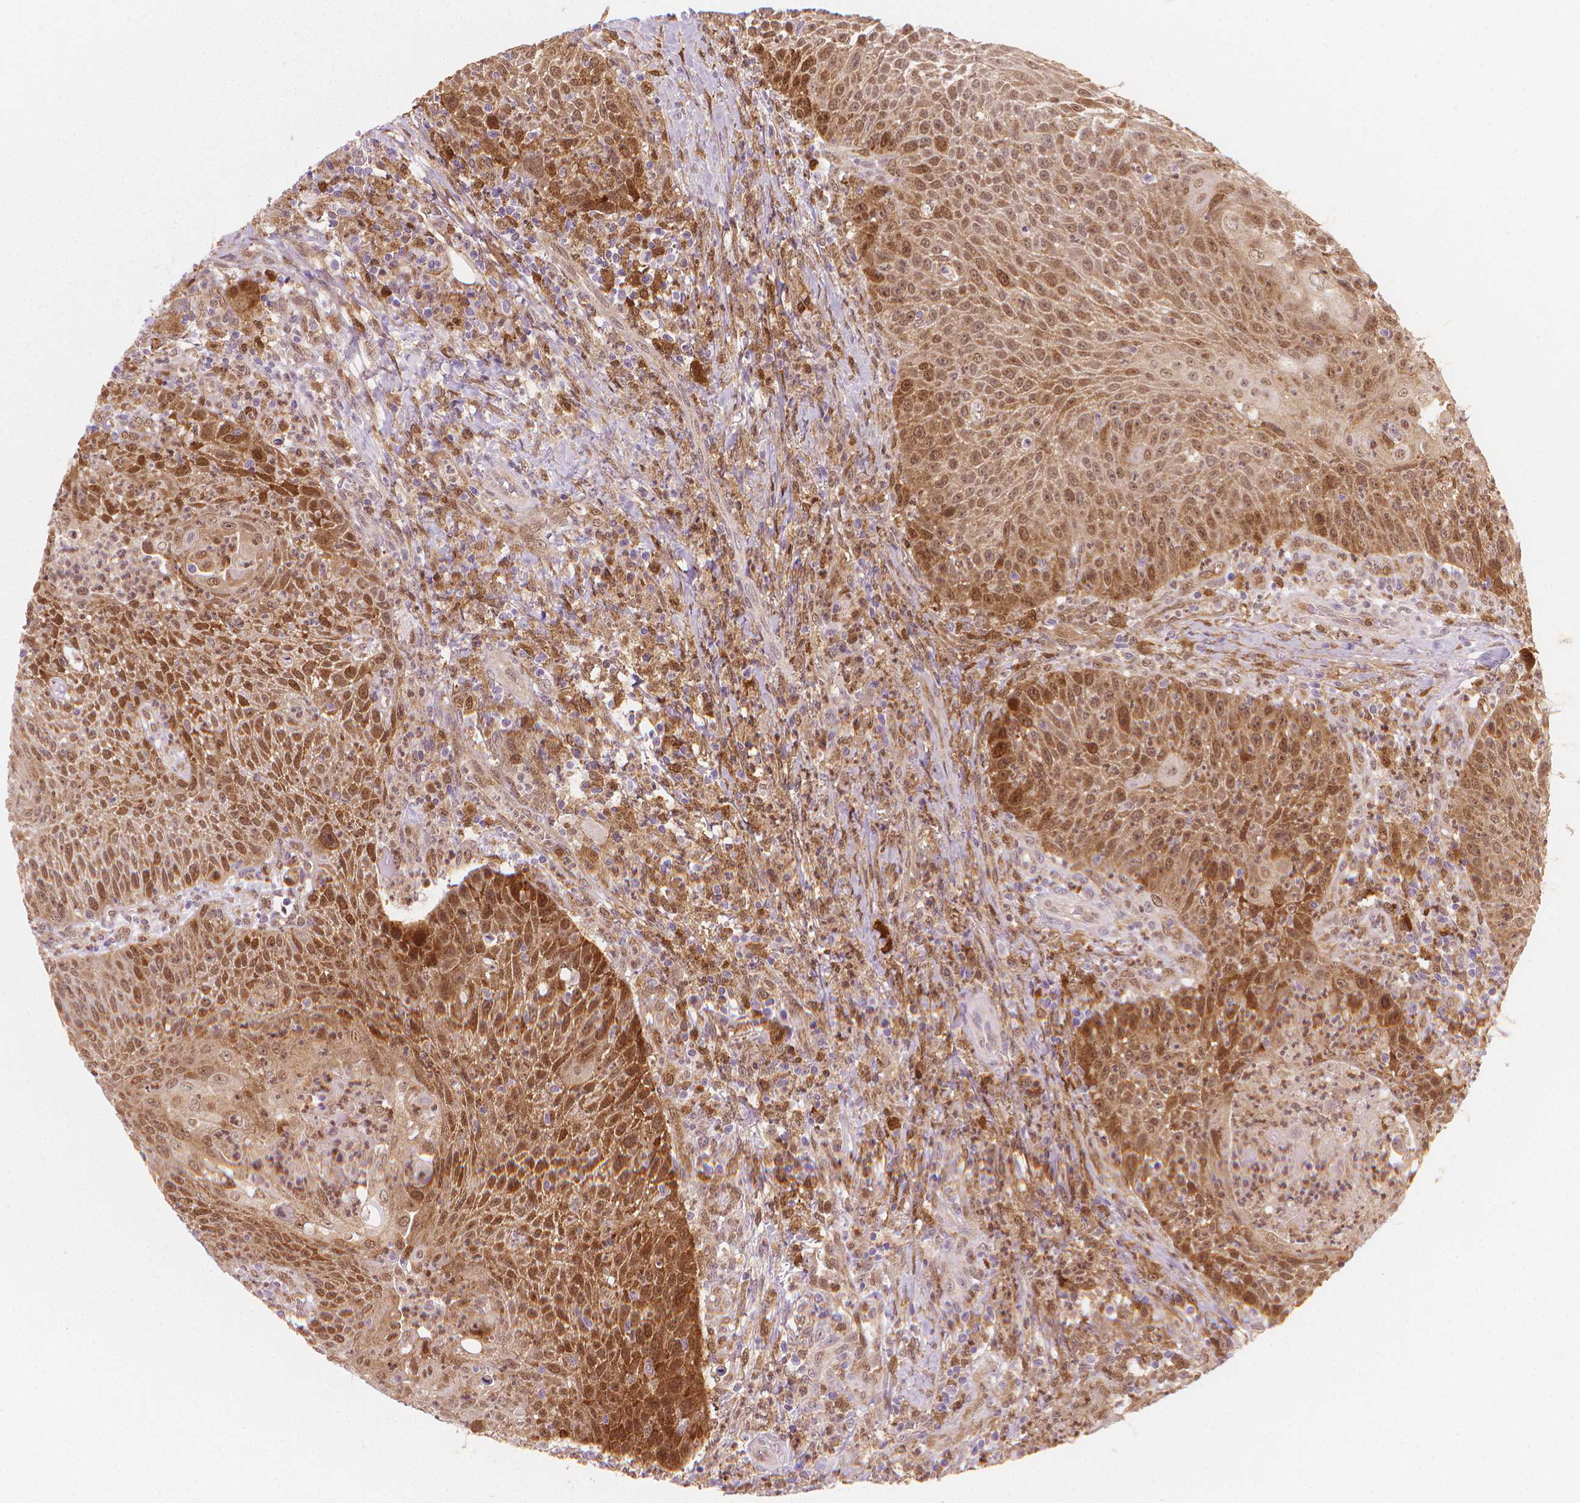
{"staining": {"intensity": "strong", "quantity": ">75%", "location": "cytoplasmic/membranous"}, "tissue": "head and neck cancer", "cell_type": "Tumor cells", "image_type": "cancer", "snomed": [{"axis": "morphology", "description": "Squamous cell carcinoma, NOS"}, {"axis": "topography", "description": "Head-Neck"}], "caption": "IHC histopathology image of head and neck cancer stained for a protein (brown), which demonstrates high levels of strong cytoplasmic/membranous positivity in about >75% of tumor cells.", "gene": "TNFAIP2", "patient": {"sex": "male", "age": 69}}